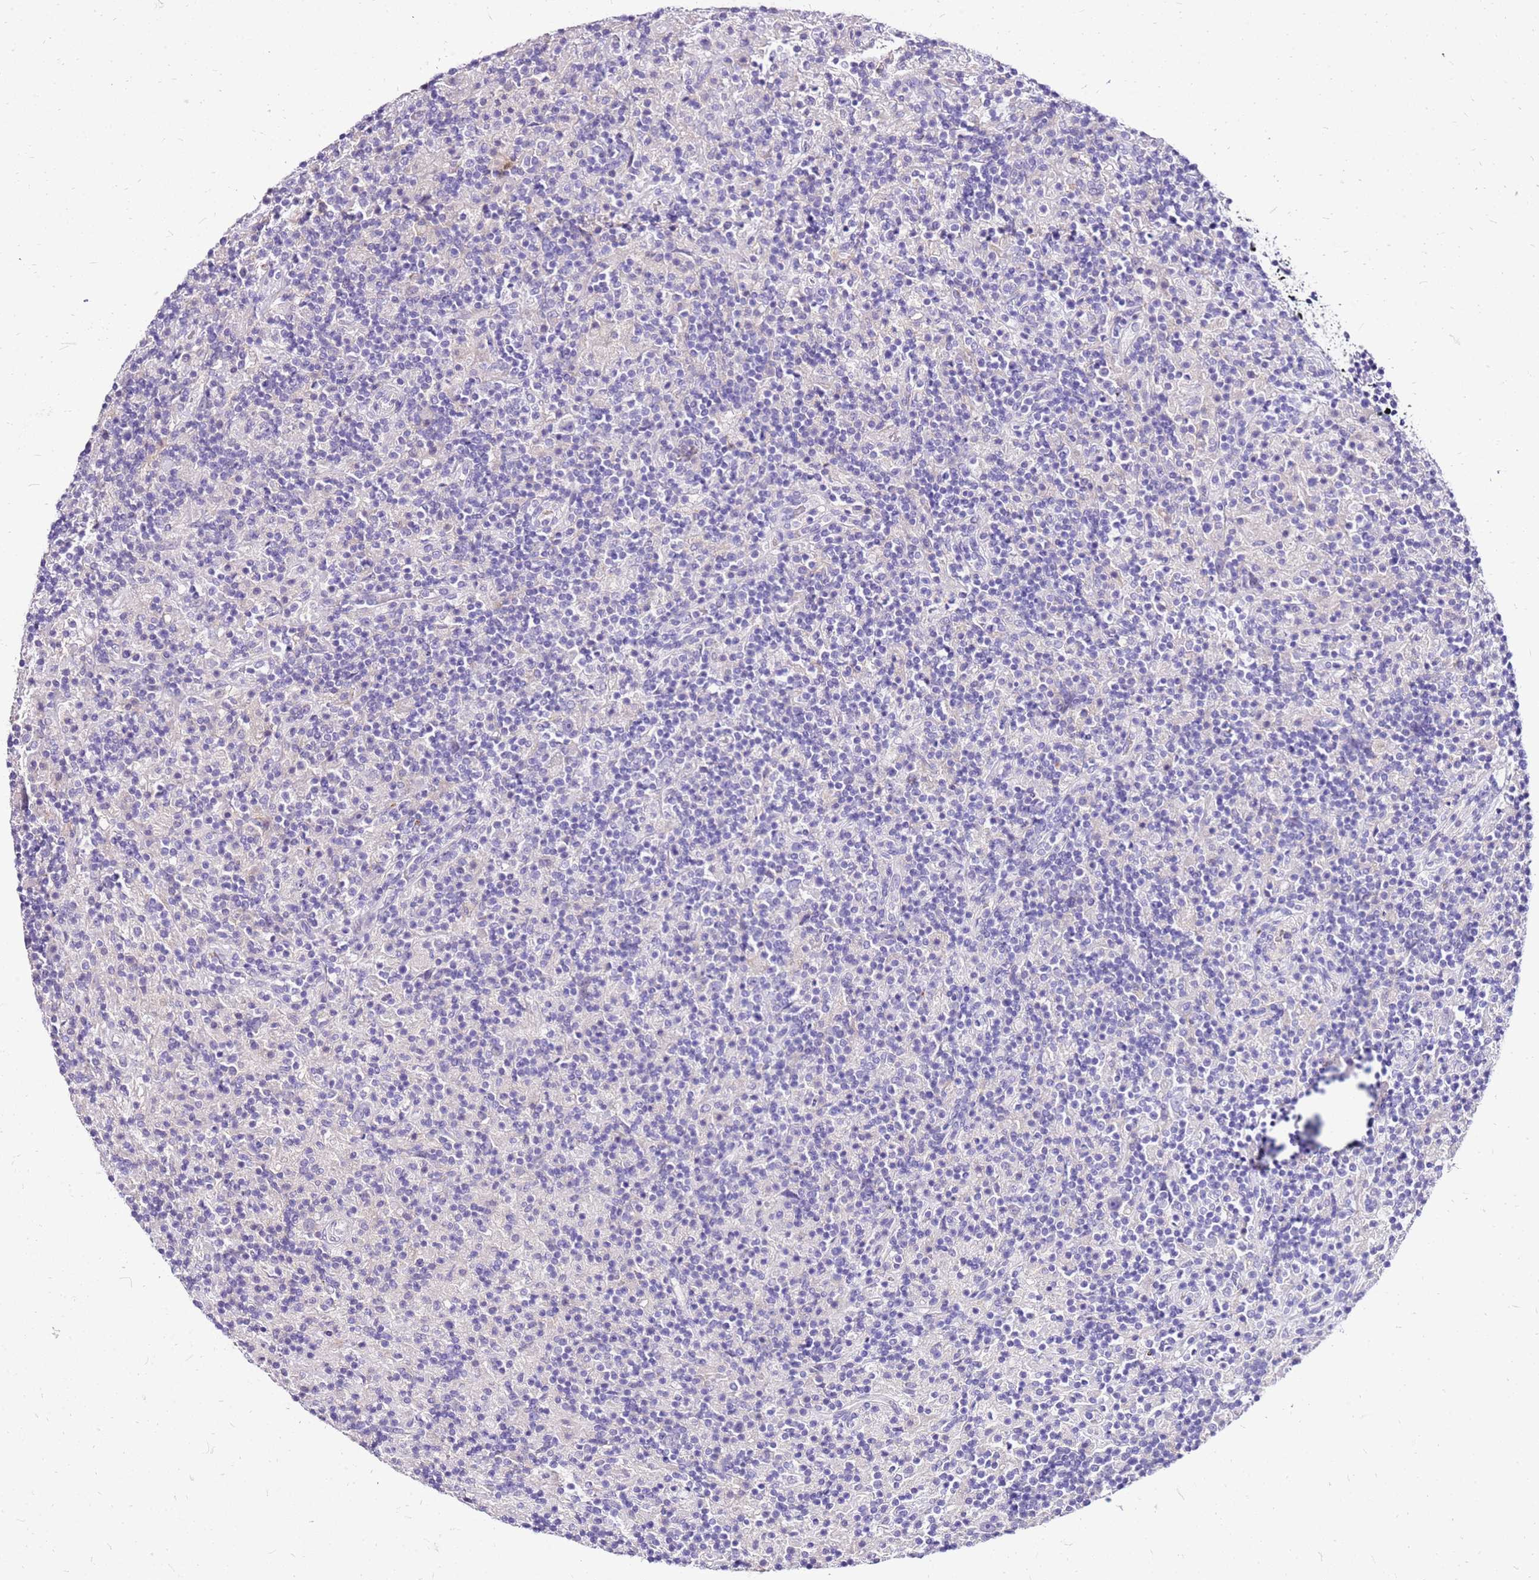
{"staining": {"intensity": "negative", "quantity": "none", "location": "none"}, "tissue": "lymphoma", "cell_type": "Tumor cells", "image_type": "cancer", "snomed": [{"axis": "morphology", "description": "Hodgkin's disease, NOS"}, {"axis": "topography", "description": "Lymph node"}], "caption": "The micrograph exhibits no staining of tumor cells in Hodgkin's disease.", "gene": "DCDC2B", "patient": {"sex": "male", "age": 70}}